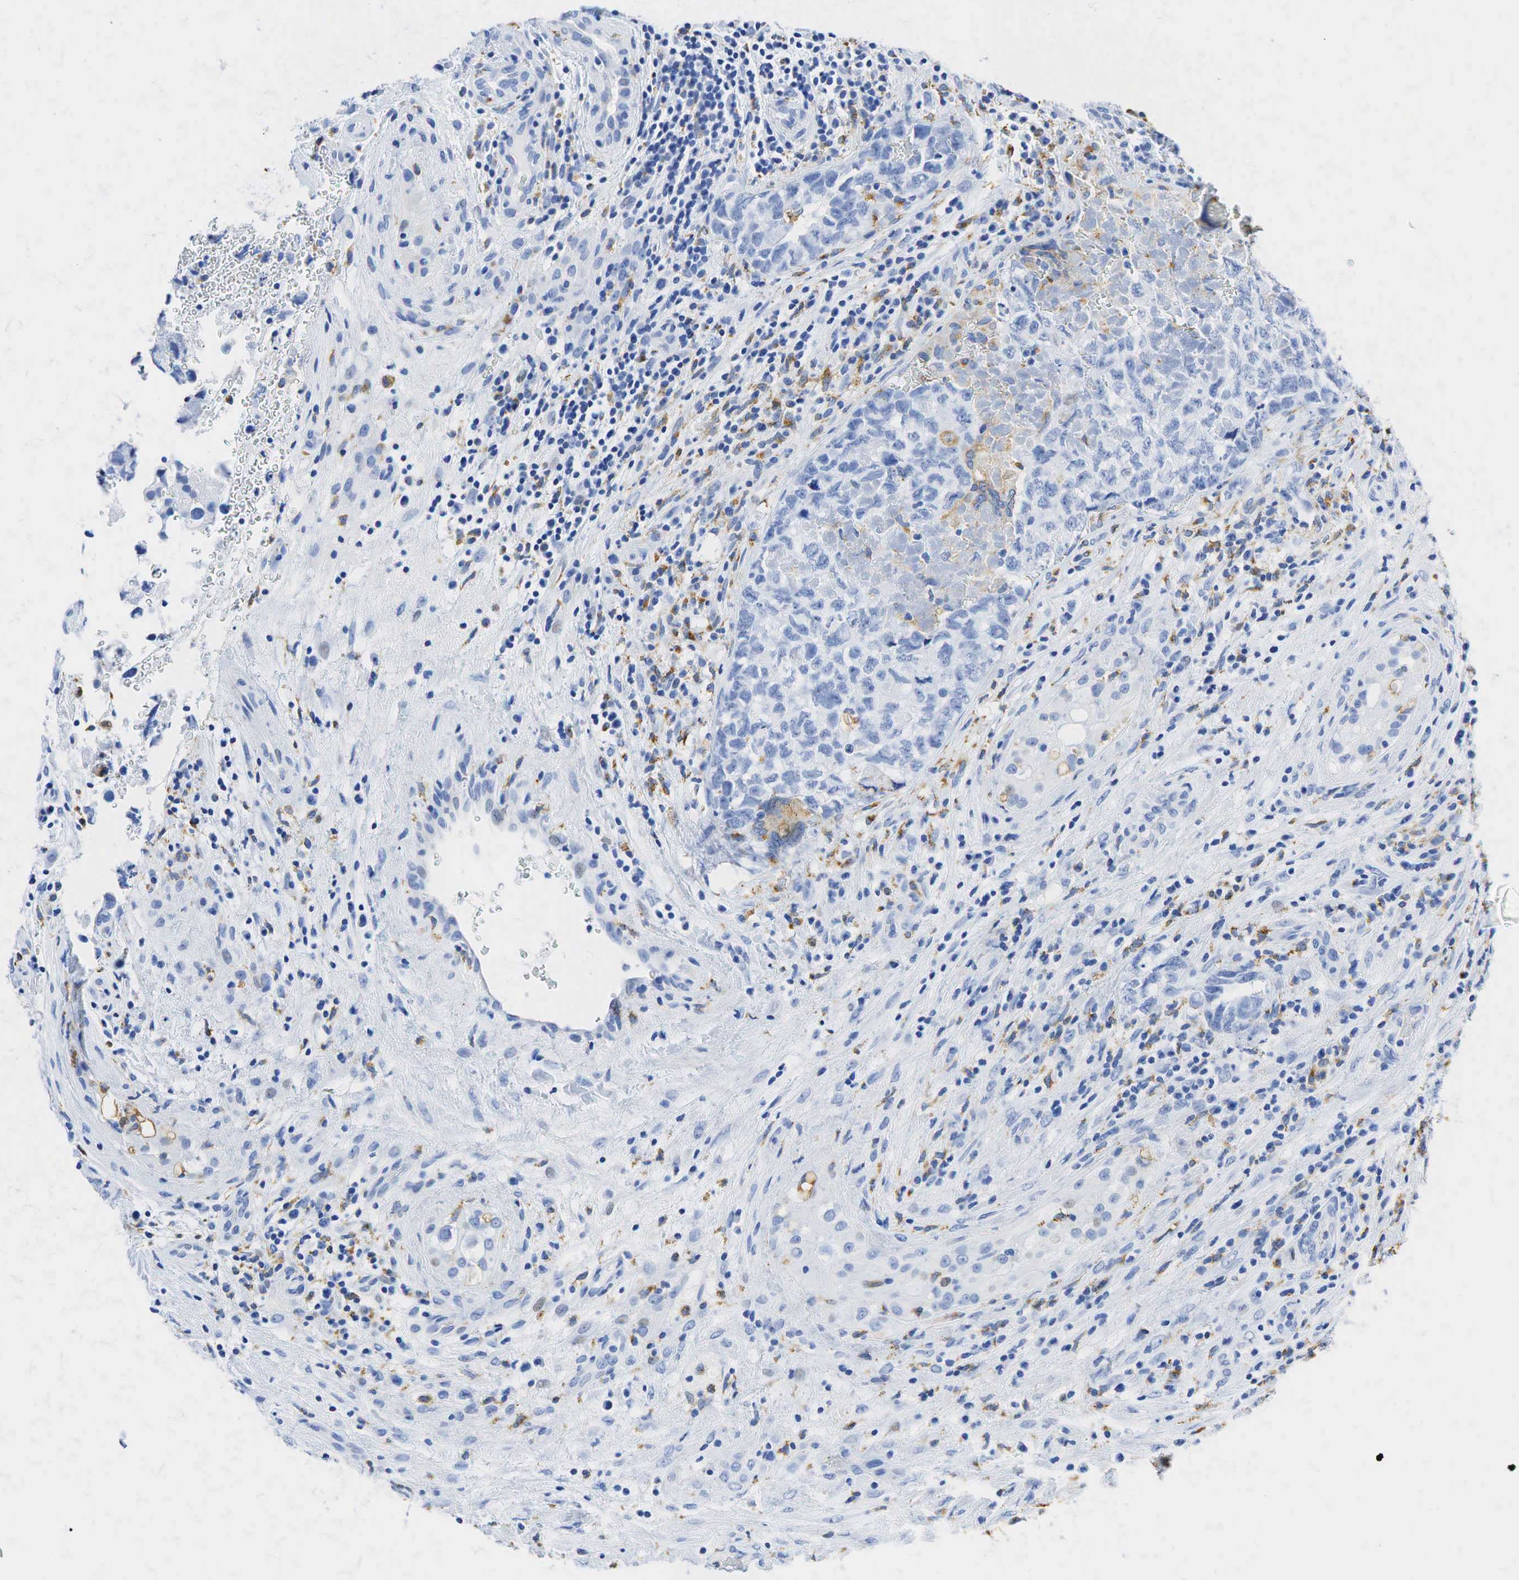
{"staining": {"intensity": "weak", "quantity": "<25%", "location": "cytoplasmic/membranous"}, "tissue": "testis cancer", "cell_type": "Tumor cells", "image_type": "cancer", "snomed": [{"axis": "morphology", "description": "Carcinoma, Embryonal, NOS"}, {"axis": "topography", "description": "Testis"}], "caption": "Tumor cells show no significant staining in testis cancer (embryonal carcinoma). (Stains: DAB immunohistochemistry (IHC) with hematoxylin counter stain, Microscopy: brightfield microscopy at high magnification).", "gene": "CD68", "patient": {"sex": "male", "age": 31}}